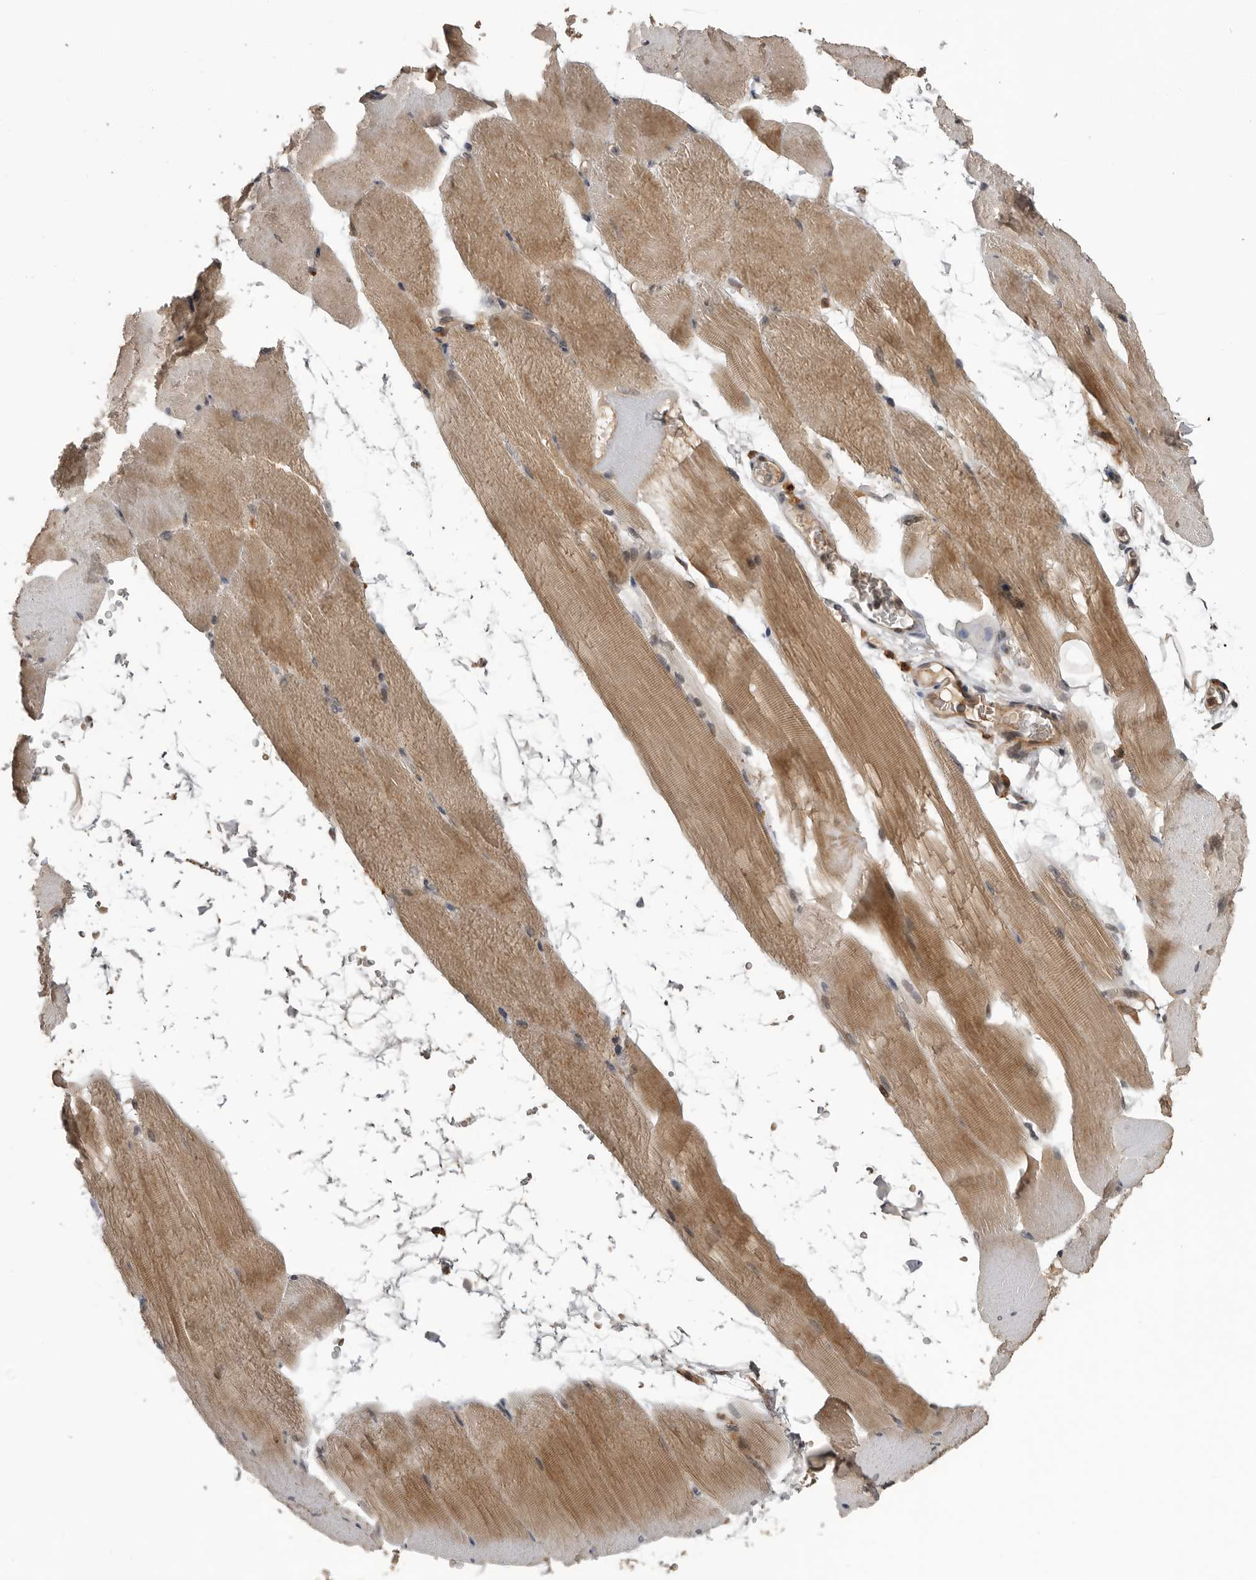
{"staining": {"intensity": "moderate", "quantity": ">75%", "location": "cytoplasmic/membranous"}, "tissue": "skeletal muscle", "cell_type": "Myocytes", "image_type": "normal", "snomed": [{"axis": "morphology", "description": "Normal tissue, NOS"}, {"axis": "topography", "description": "Skeletal muscle"}, {"axis": "topography", "description": "Parathyroid gland"}], "caption": "Protein staining exhibits moderate cytoplasmic/membranous positivity in approximately >75% of myocytes in normal skeletal muscle.", "gene": "AKAP7", "patient": {"sex": "female", "age": 37}}